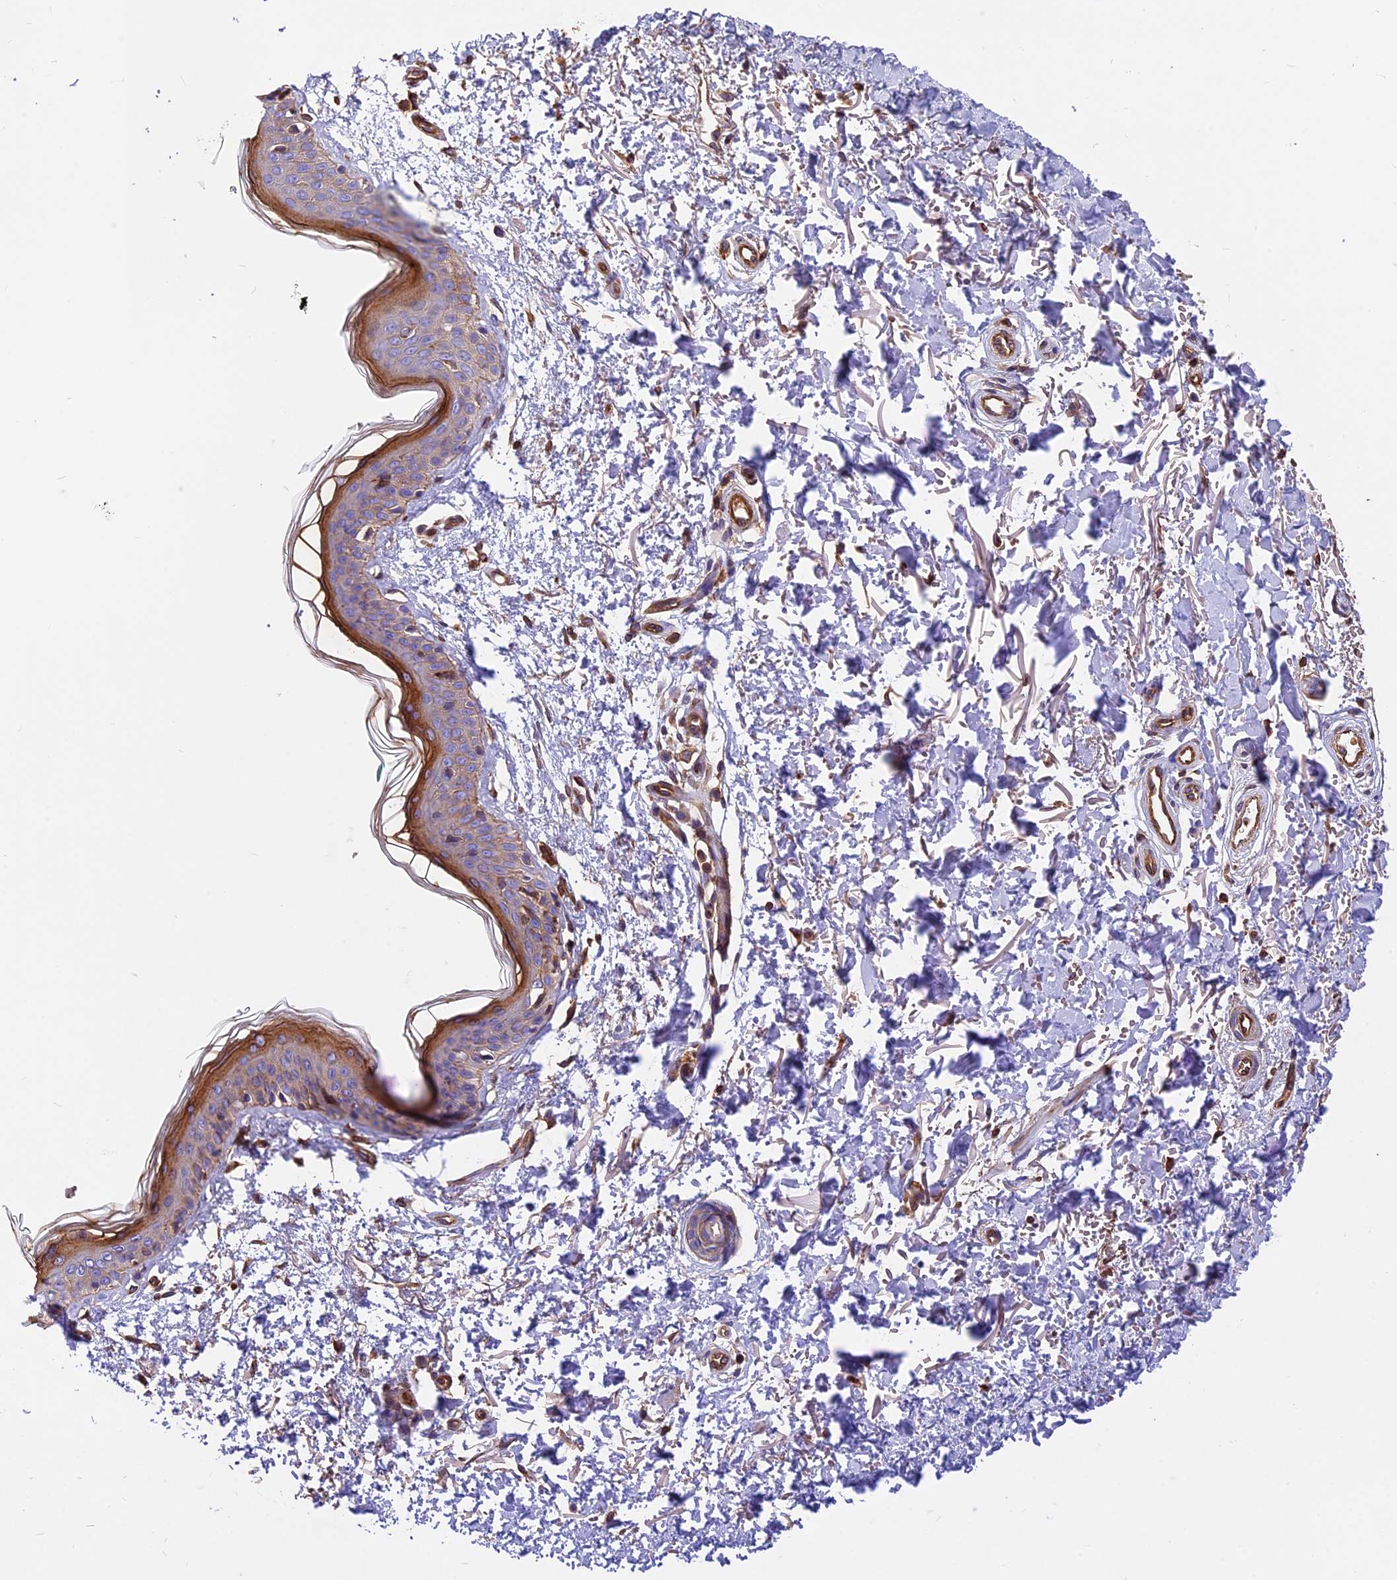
{"staining": {"intensity": "moderate", "quantity": ">75%", "location": "cytoplasmic/membranous,nuclear"}, "tissue": "skin", "cell_type": "Fibroblasts", "image_type": "normal", "snomed": [{"axis": "morphology", "description": "Normal tissue, NOS"}, {"axis": "topography", "description": "Skin"}], "caption": "IHC of normal skin shows medium levels of moderate cytoplasmic/membranous,nuclear positivity in about >75% of fibroblasts.", "gene": "MED20", "patient": {"sex": "male", "age": 66}}